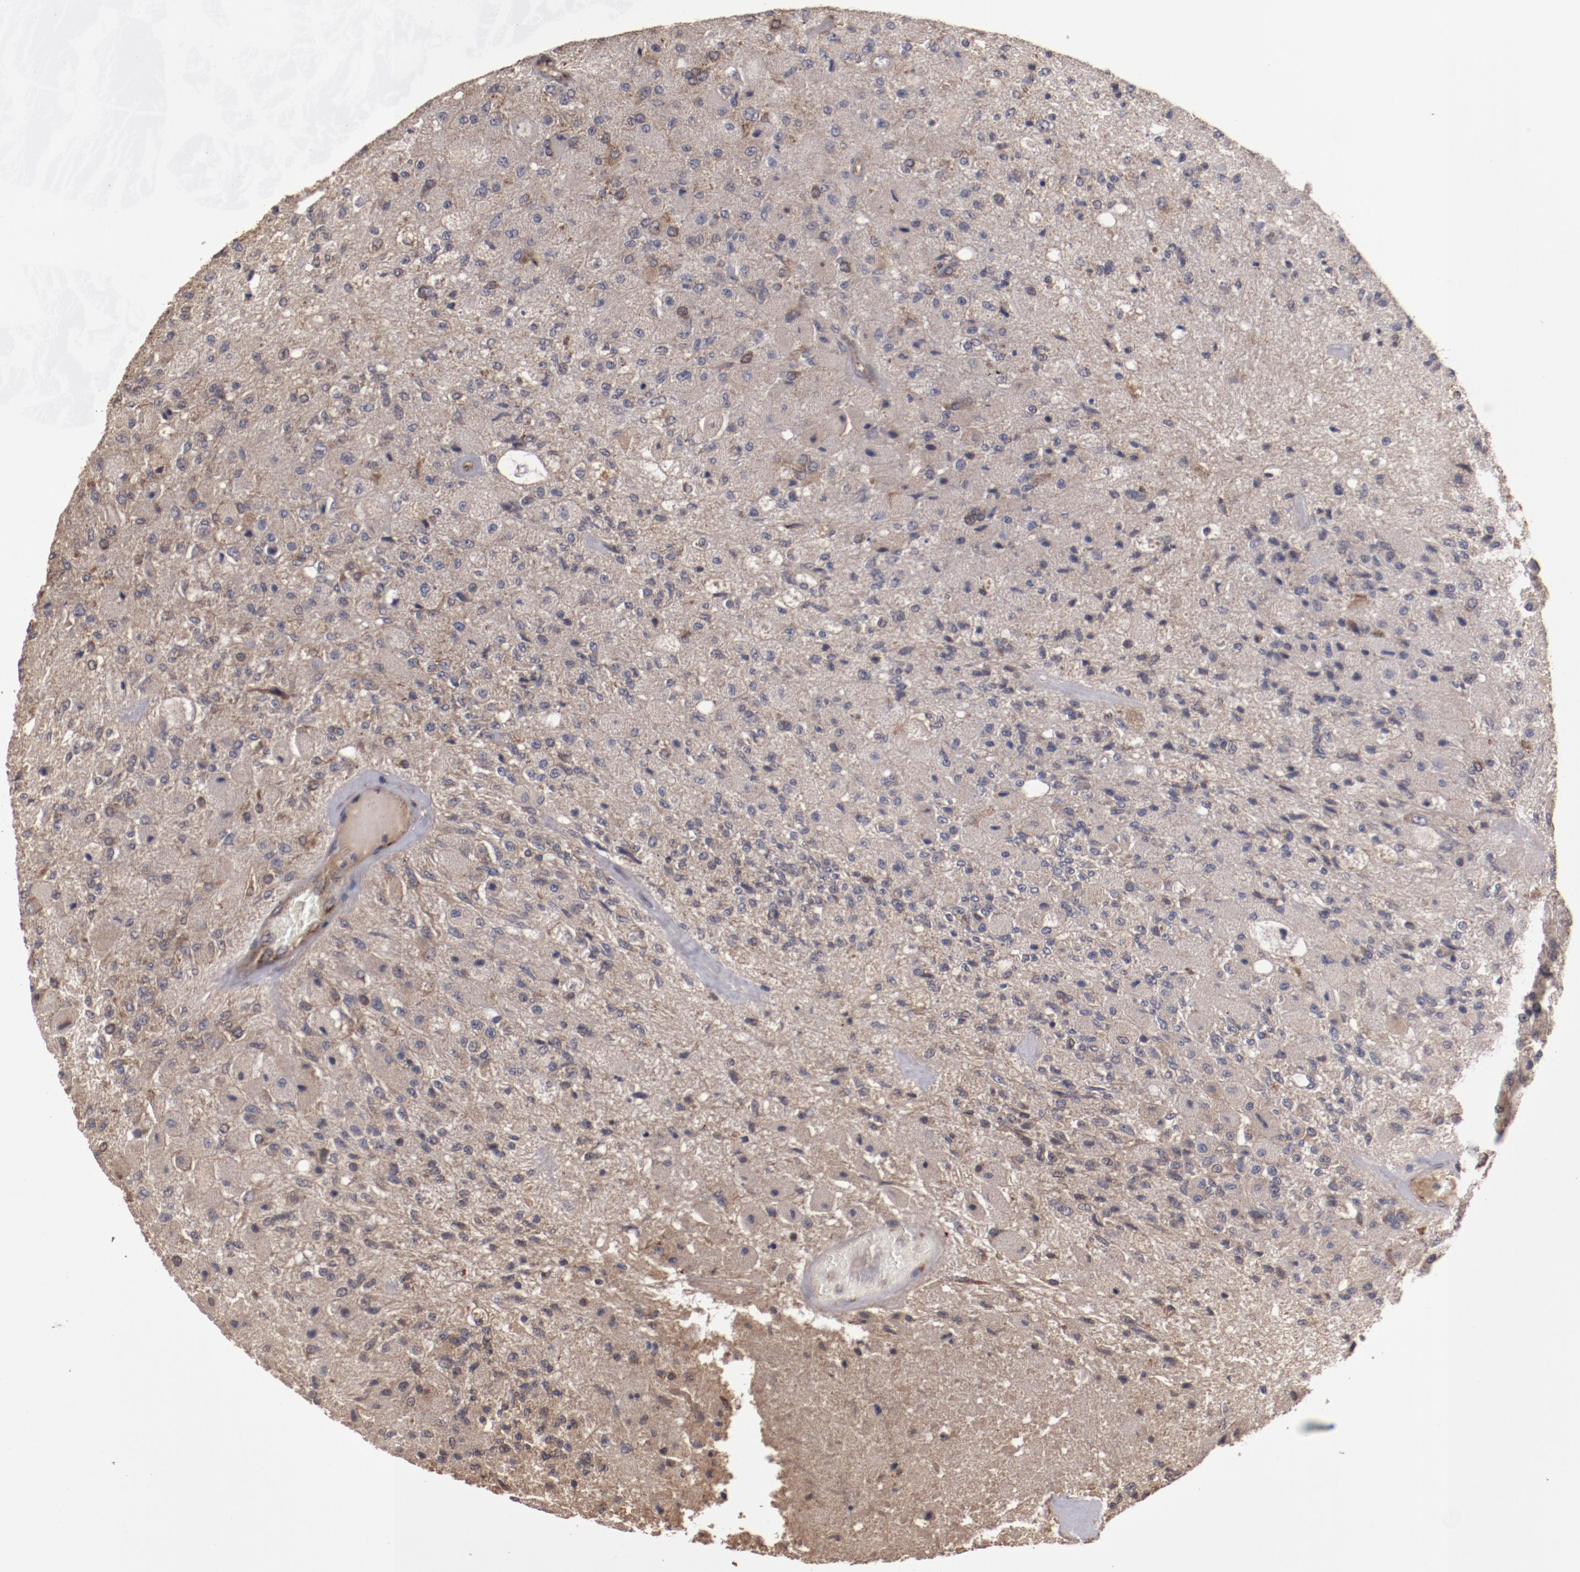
{"staining": {"intensity": "moderate", "quantity": ">75%", "location": "cytoplasmic/membranous"}, "tissue": "glioma", "cell_type": "Tumor cells", "image_type": "cancer", "snomed": [{"axis": "morphology", "description": "Normal tissue, NOS"}, {"axis": "morphology", "description": "Glioma, malignant, High grade"}, {"axis": "topography", "description": "Cerebral cortex"}], "caption": "Immunohistochemistry (IHC) of human glioma exhibits medium levels of moderate cytoplasmic/membranous staining in approximately >75% of tumor cells. (Brightfield microscopy of DAB IHC at high magnification).", "gene": "DIPK2B", "patient": {"sex": "male", "age": 77}}